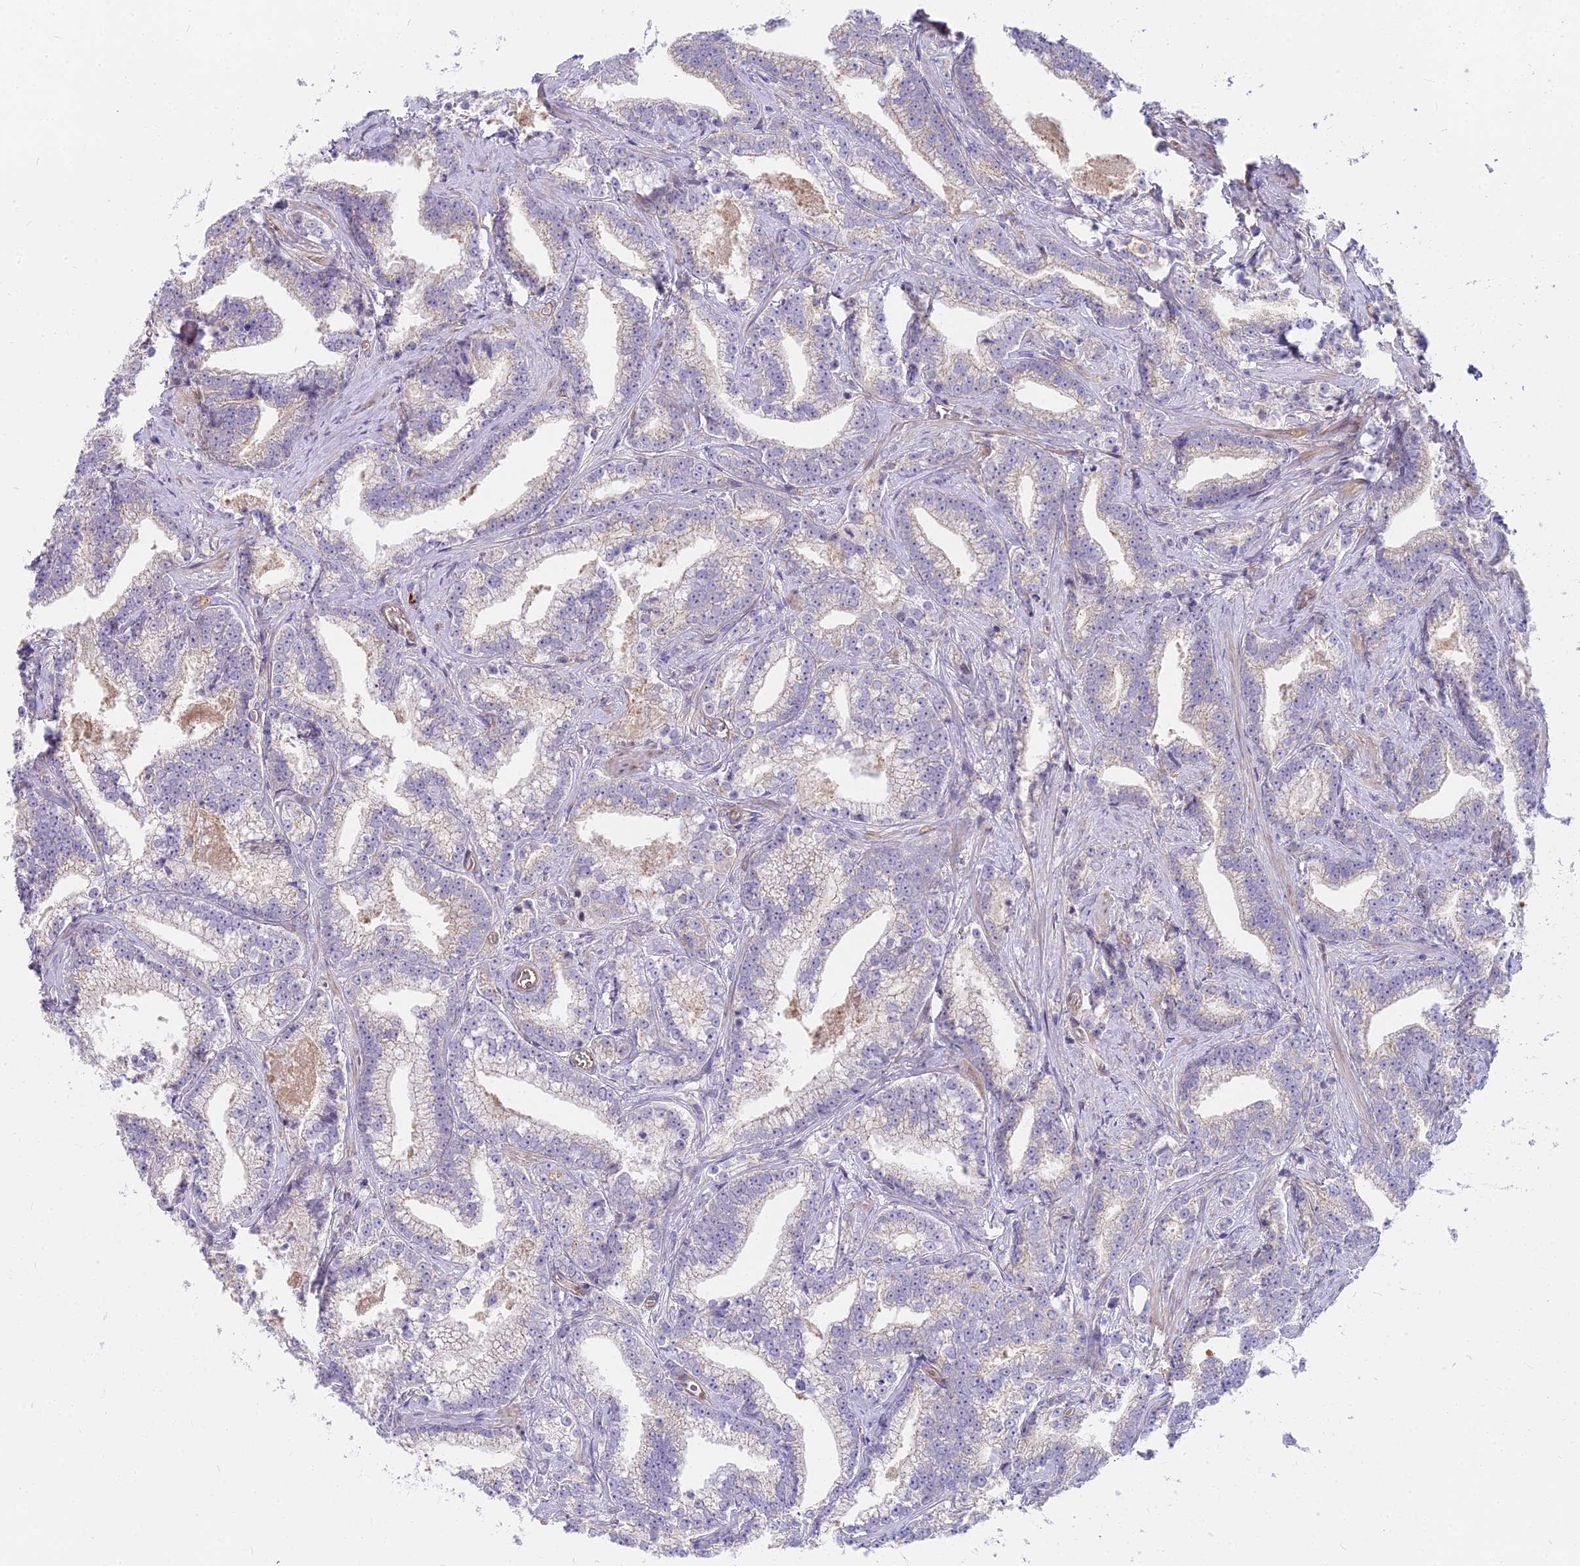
{"staining": {"intensity": "moderate", "quantity": "<25%", "location": "cytoplasmic/membranous"}, "tissue": "prostate cancer", "cell_type": "Tumor cells", "image_type": "cancer", "snomed": [{"axis": "morphology", "description": "Adenocarcinoma, High grade"}, {"axis": "topography", "description": "Prostate and seminal vesicle, NOS"}], "caption": "Tumor cells display moderate cytoplasmic/membranous positivity in approximately <25% of cells in prostate cancer (adenocarcinoma (high-grade)).", "gene": "HLA-DOA", "patient": {"sex": "male", "age": 67}}